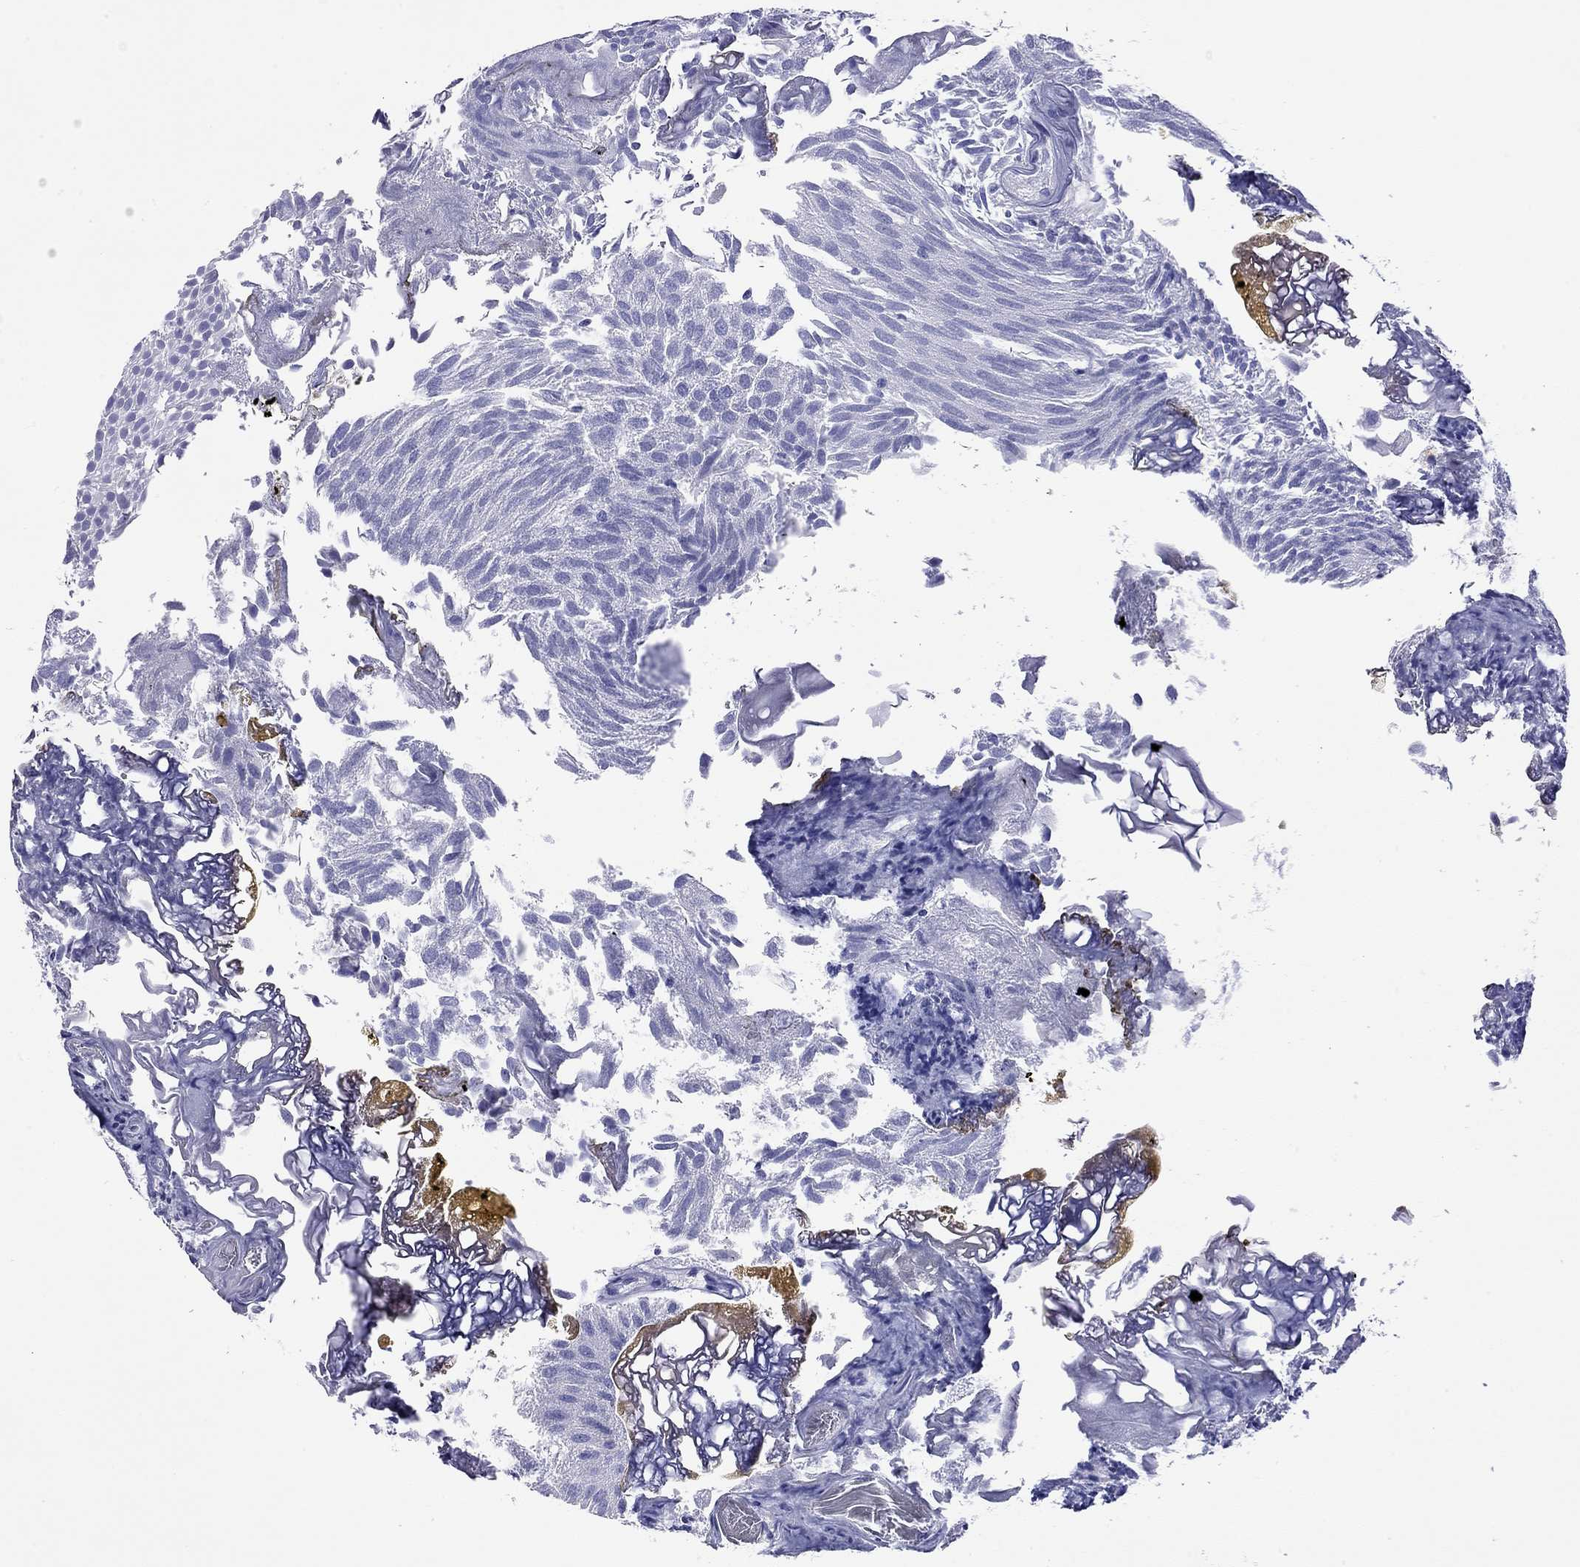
{"staining": {"intensity": "negative", "quantity": "none", "location": "none"}, "tissue": "urothelial cancer", "cell_type": "Tumor cells", "image_type": "cancer", "snomed": [{"axis": "morphology", "description": "Urothelial carcinoma, Low grade"}, {"axis": "topography", "description": "Urinary bladder"}], "caption": "Image shows no protein staining in tumor cells of urothelial cancer tissue. (DAB (3,3'-diaminobenzidine) IHC, high magnification).", "gene": "FIGLA", "patient": {"sex": "male", "age": 52}}